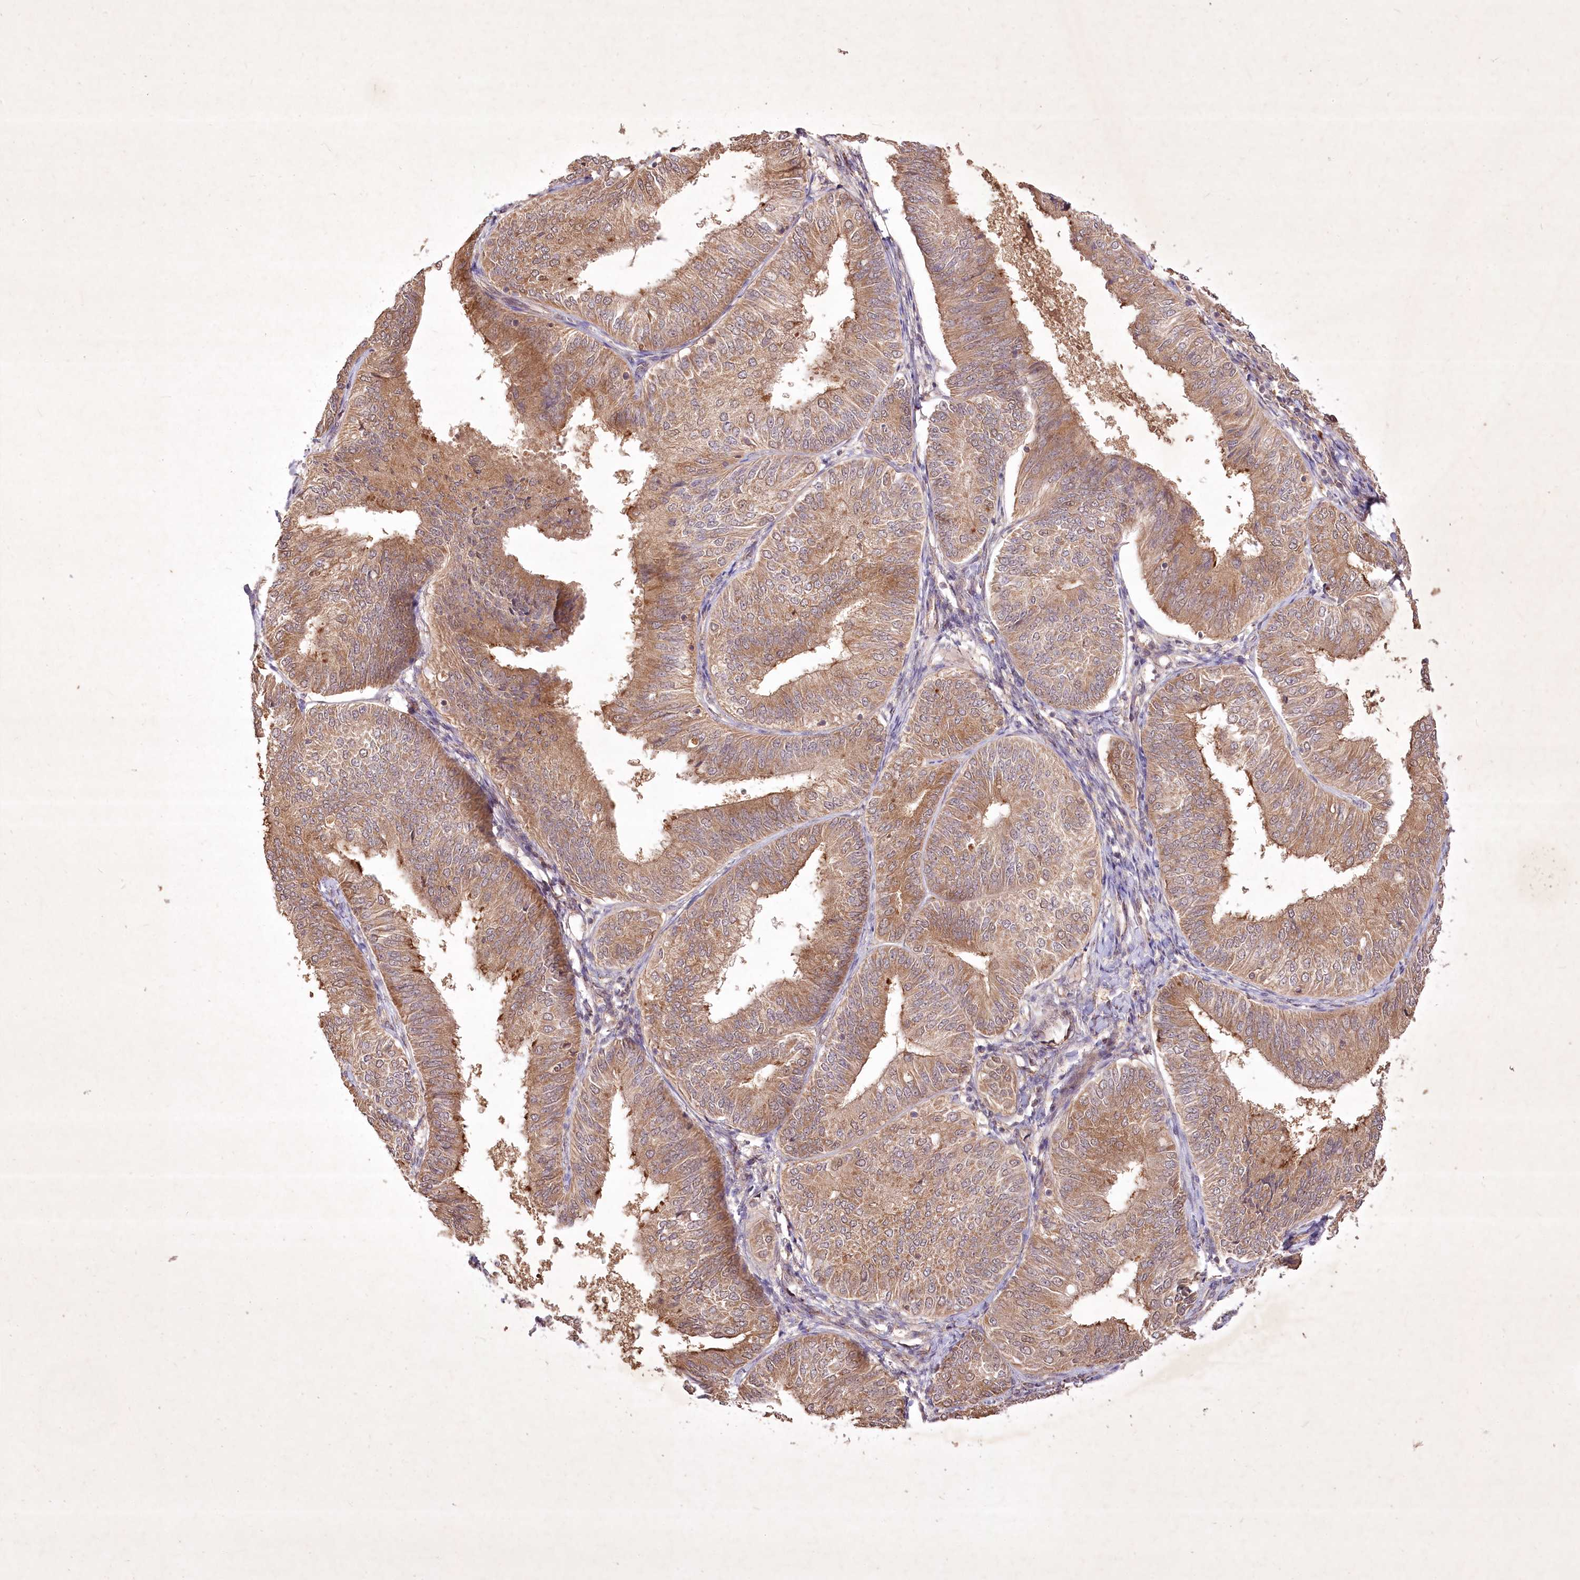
{"staining": {"intensity": "moderate", "quantity": ">75%", "location": "cytoplasmic/membranous"}, "tissue": "endometrial cancer", "cell_type": "Tumor cells", "image_type": "cancer", "snomed": [{"axis": "morphology", "description": "Adenocarcinoma, NOS"}, {"axis": "topography", "description": "Endometrium"}], "caption": "Endometrial cancer tissue demonstrates moderate cytoplasmic/membranous expression in about >75% of tumor cells (DAB (3,3'-diaminobenzidine) IHC with brightfield microscopy, high magnification).", "gene": "IRAK1BP1", "patient": {"sex": "female", "age": 58}}